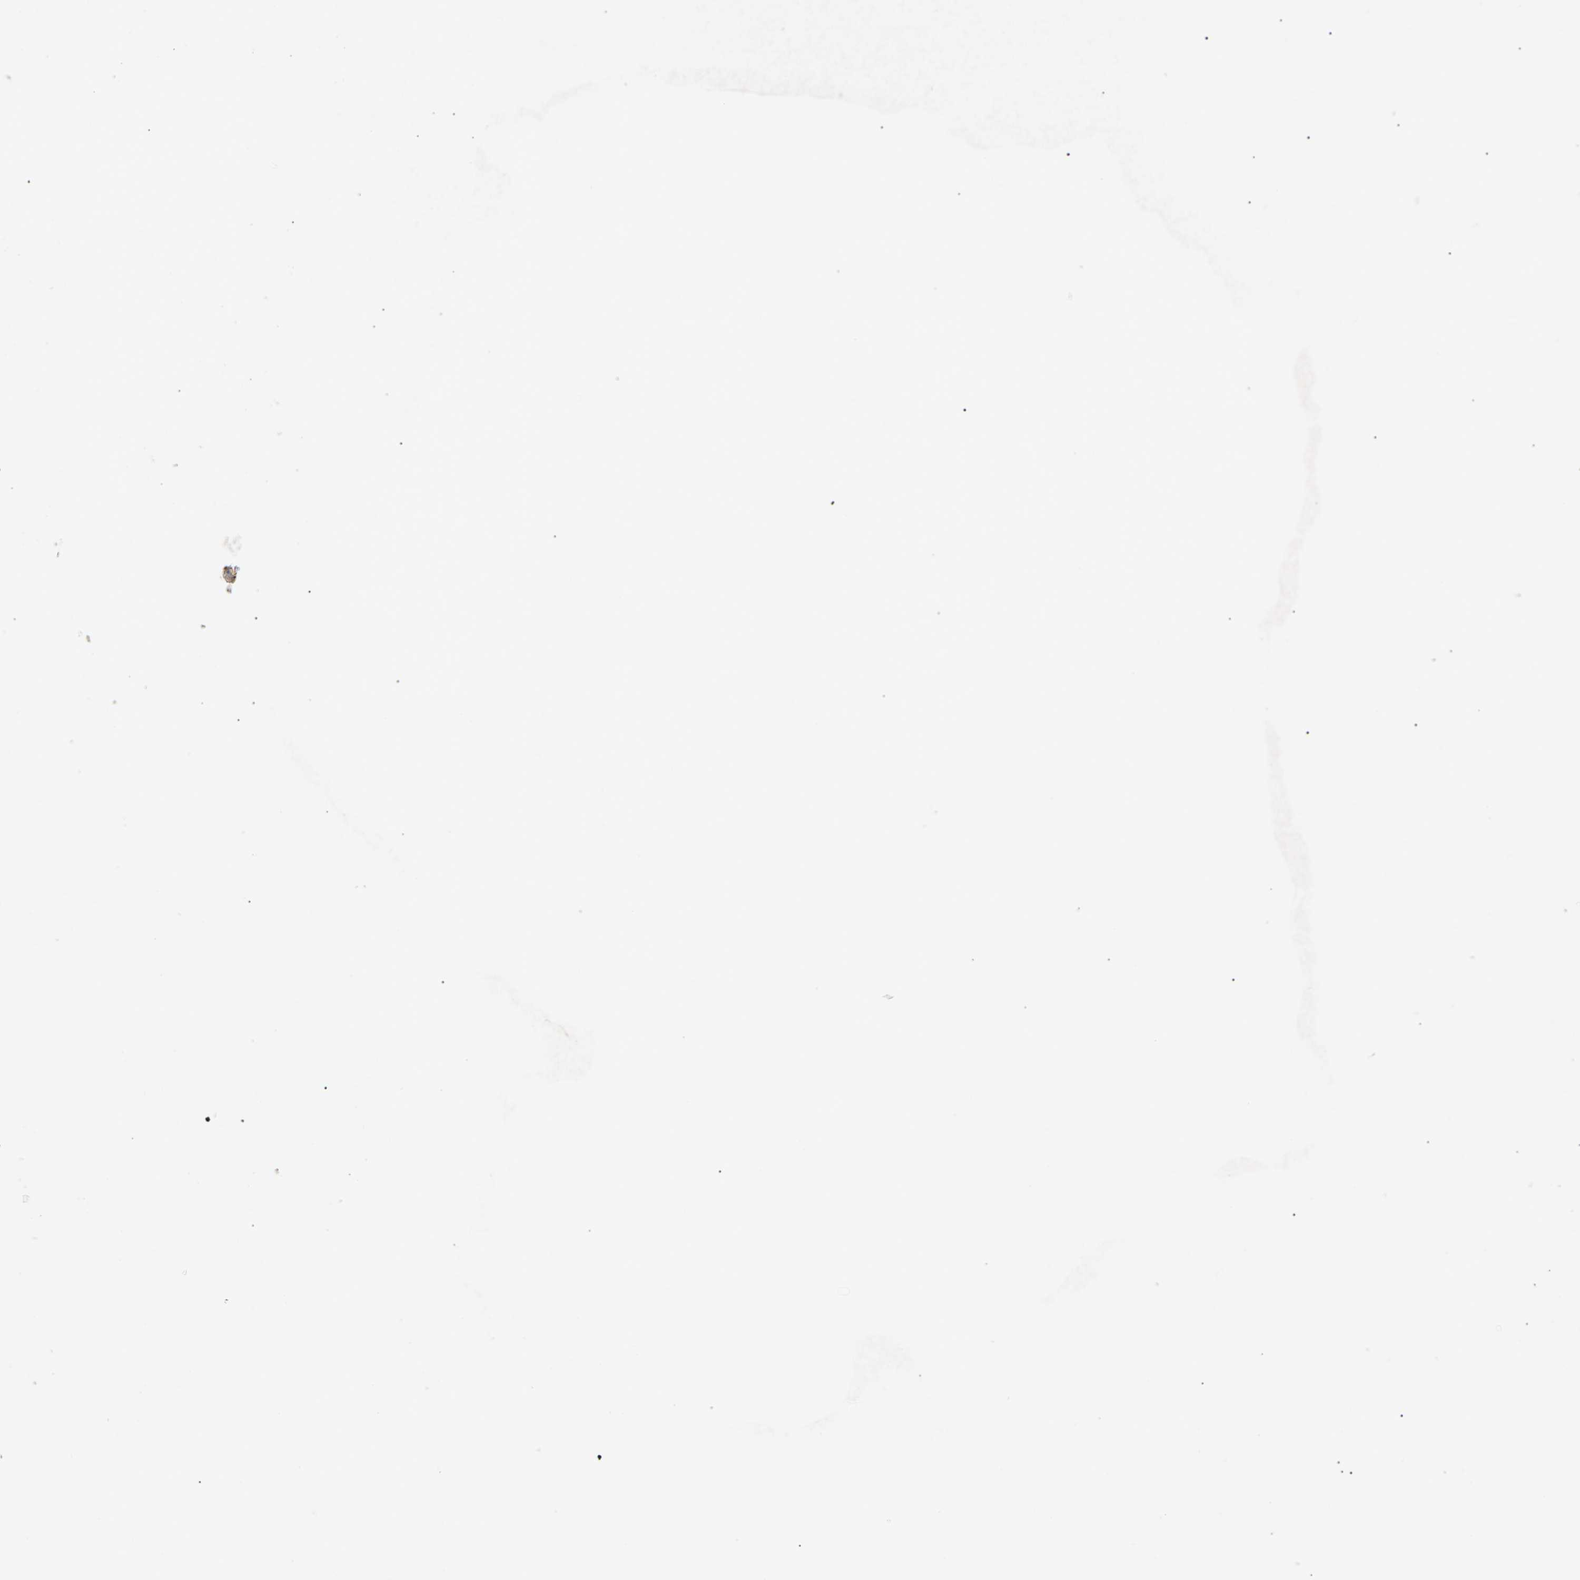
{"staining": {"intensity": "weak", "quantity": ">75%", "location": "cytoplasmic/membranous"}, "tissue": "endometrial cancer", "cell_type": "Tumor cells", "image_type": "cancer", "snomed": [{"axis": "morphology", "description": "Adenocarcinoma, NOS"}, {"axis": "topography", "description": "Endometrium"}], "caption": "Tumor cells reveal low levels of weak cytoplasmic/membranous staining in about >75% of cells in endometrial cancer (adenocarcinoma). Using DAB (3,3'-diaminobenzidine) (brown) and hematoxylin (blue) stains, captured at high magnification using brightfield microscopy.", "gene": "KLHDC8B", "patient": {"sex": "female", "age": 85}}